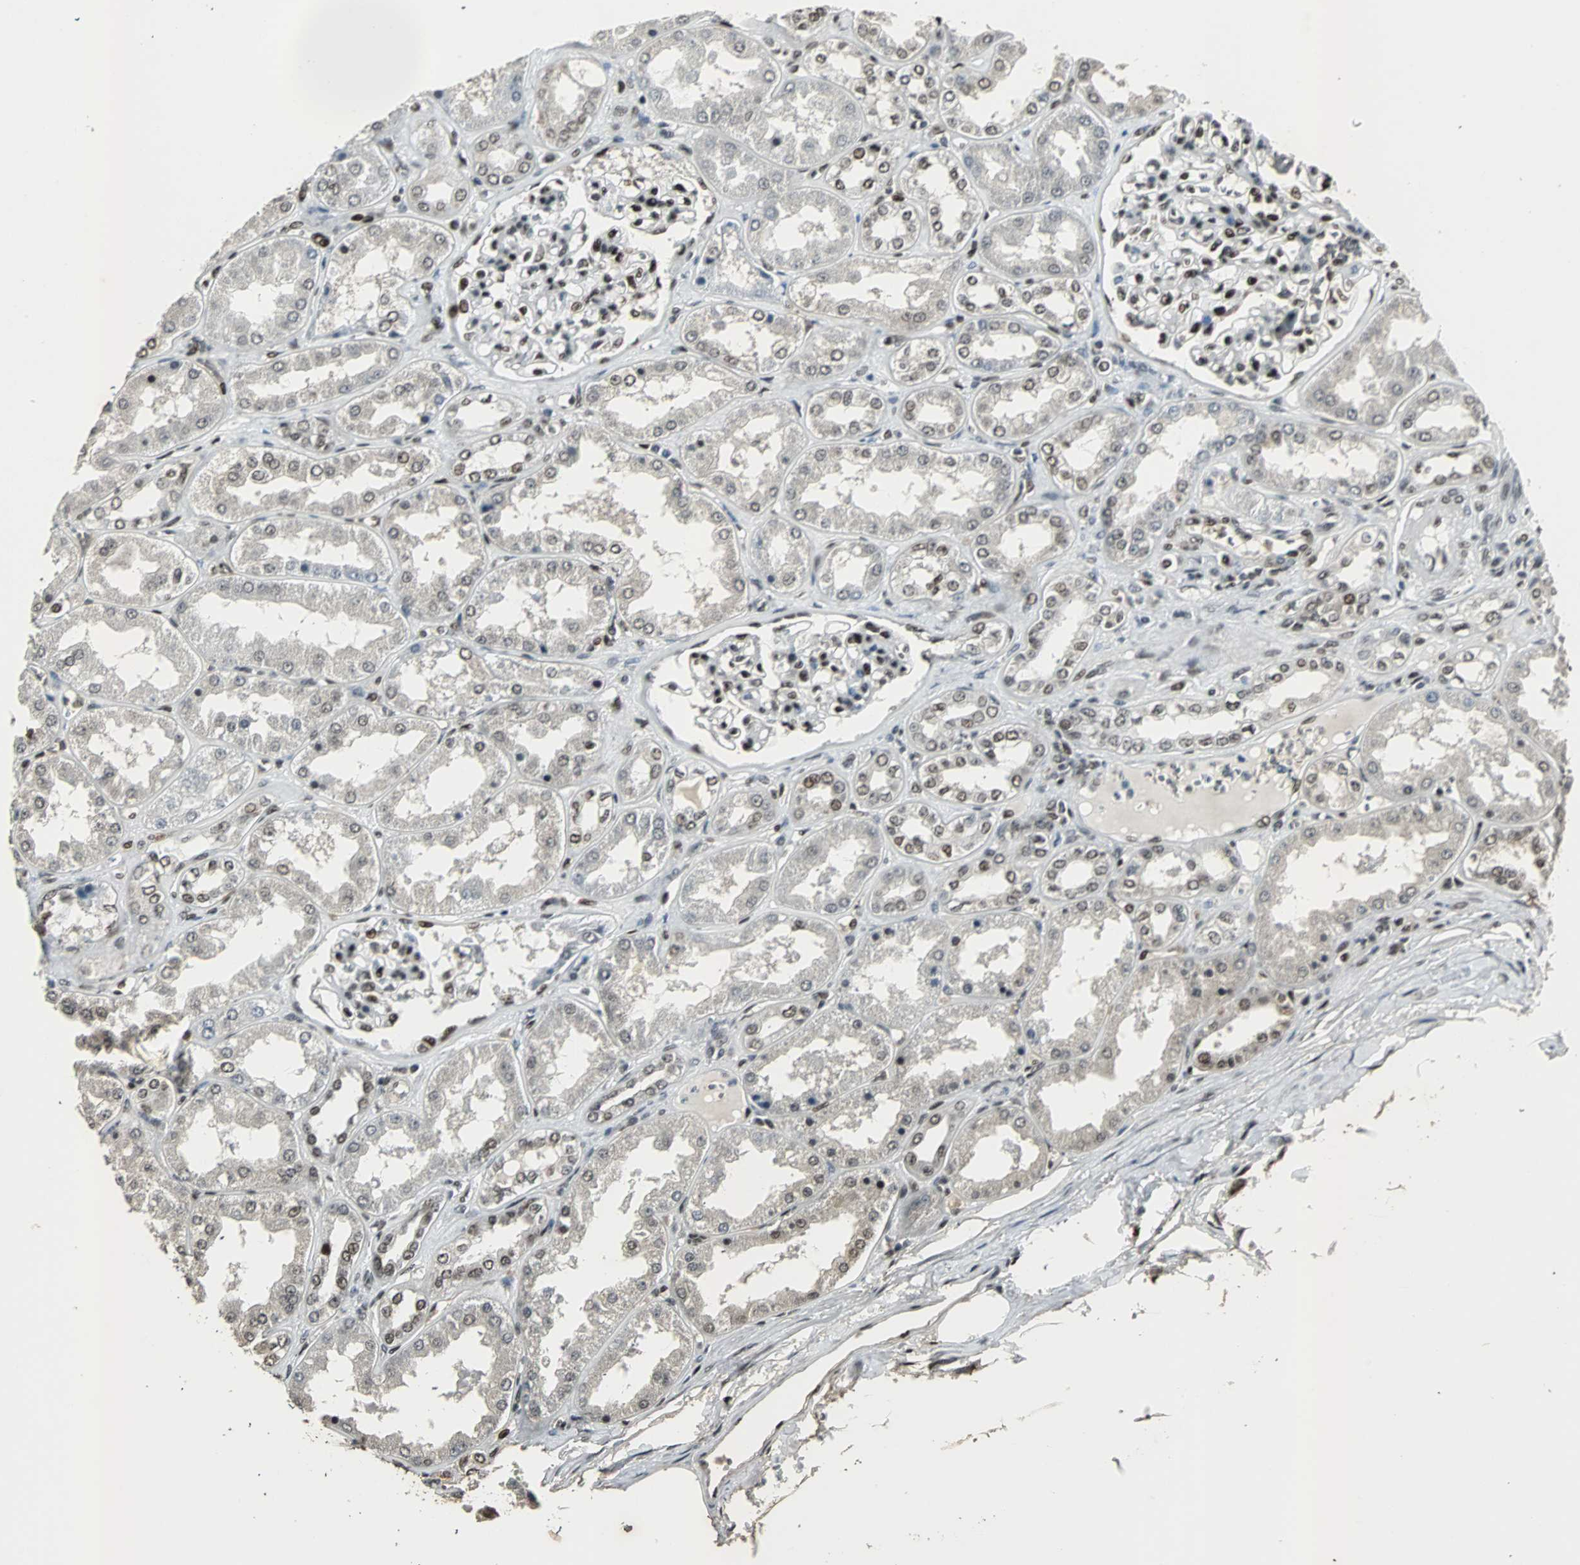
{"staining": {"intensity": "strong", "quantity": "25%-75%", "location": "nuclear"}, "tissue": "kidney", "cell_type": "Cells in glomeruli", "image_type": "normal", "snomed": [{"axis": "morphology", "description": "Normal tissue, NOS"}, {"axis": "topography", "description": "Kidney"}], "caption": "A brown stain labels strong nuclear staining of a protein in cells in glomeruli of unremarkable kidney.", "gene": "TAF5", "patient": {"sex": "female", "age": 56}}